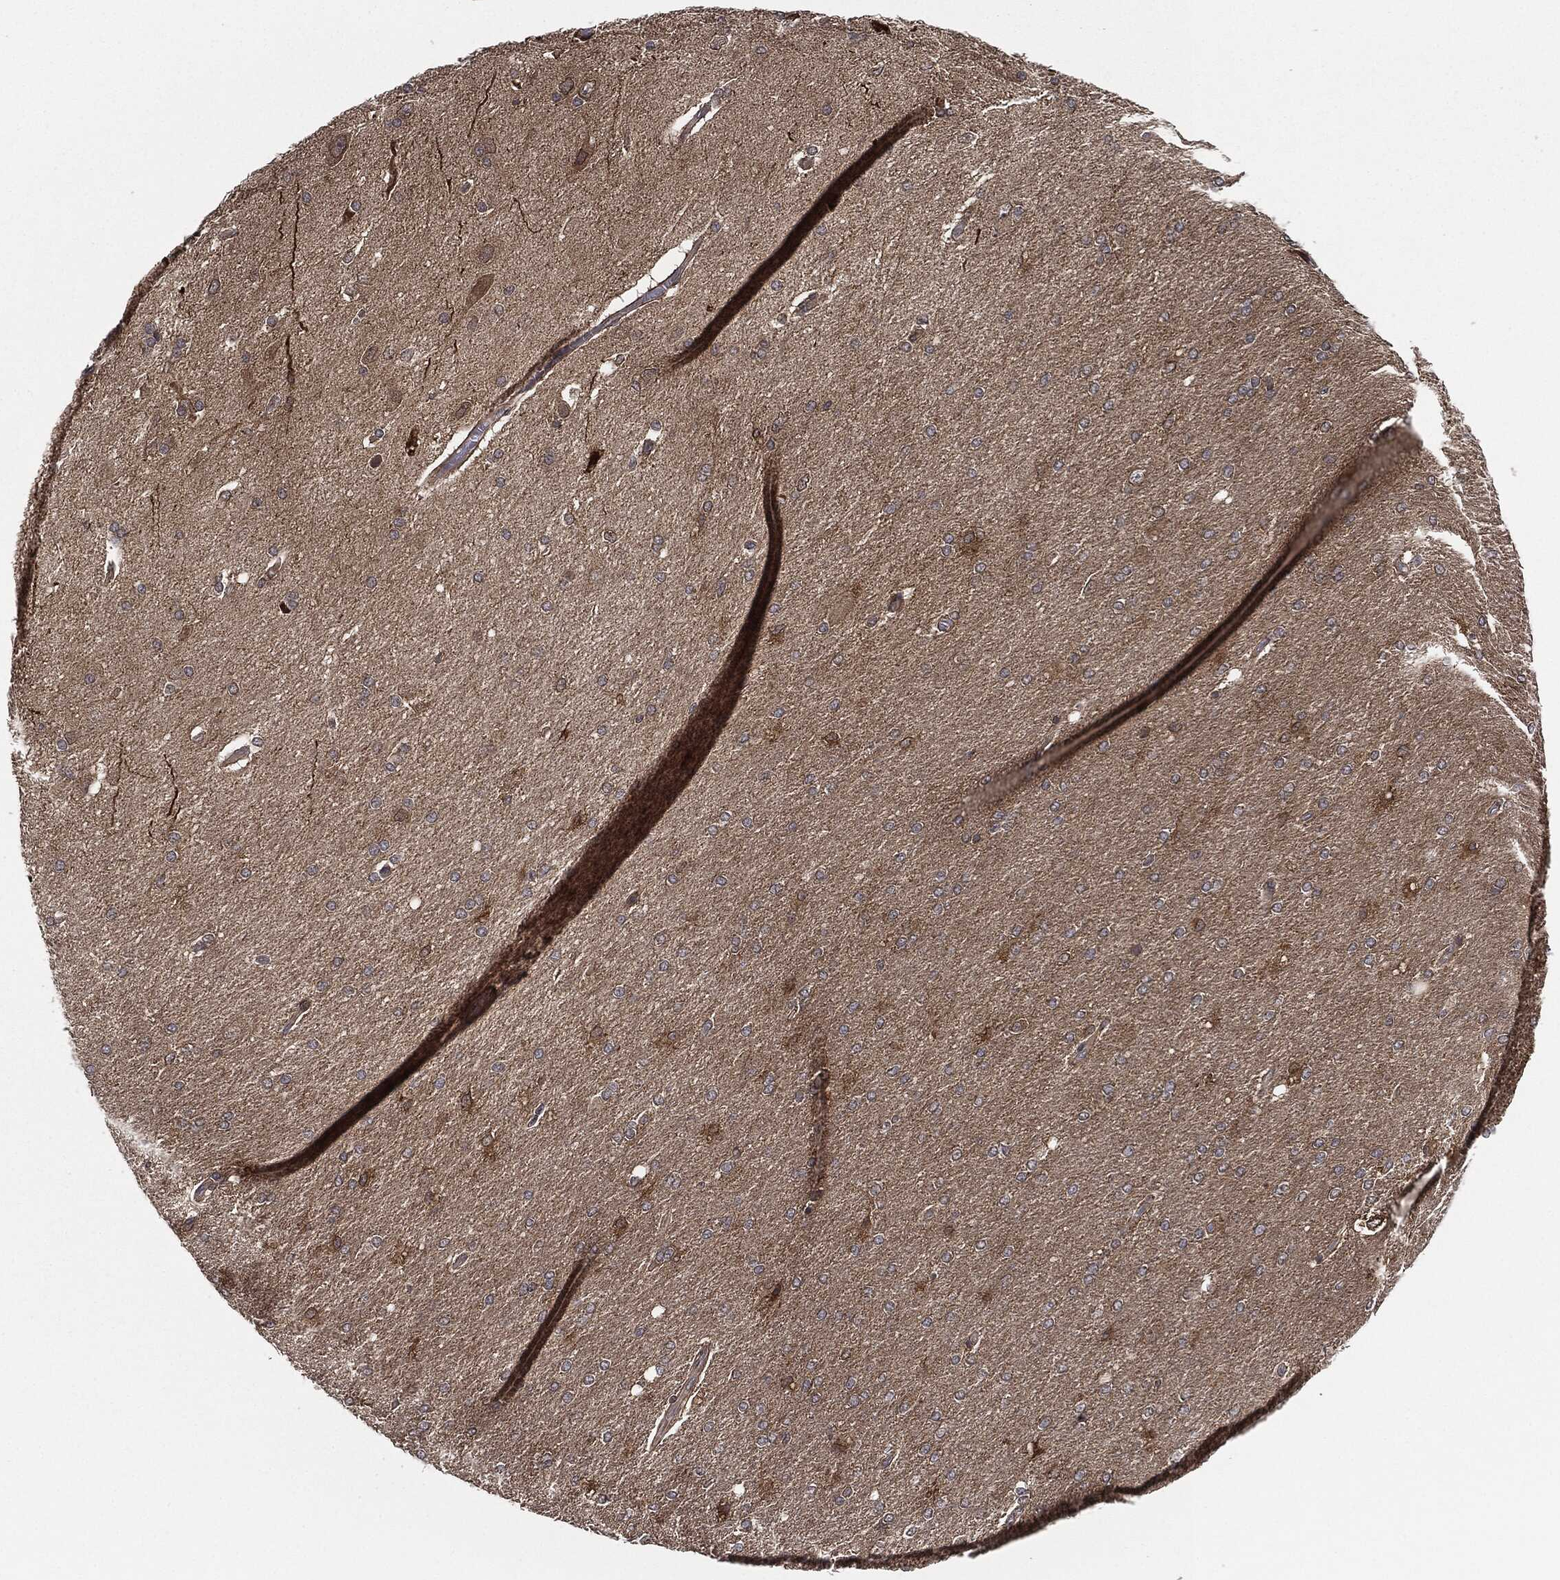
{"staining": {"intensity": "negative", "quantity": "none", "location": "none"}, "tissue": "glioma", "cell_type": "Tumor cells", "image_type": "cancer", "snomed": [{"axis": "morphology", "description": "Glioma, malignant, High grade"}, {"axis": "topography", "description": "Cerebral cortex"}], "caption": "Immunohistochemistry (IHC) image of neoplastic tissue: human malignant high-grade glioma stained with DAB exhibits no significant protein positivity in tumor cells.", "gene": "UBR1", "patient": {"sex": "male", "age": 70}}